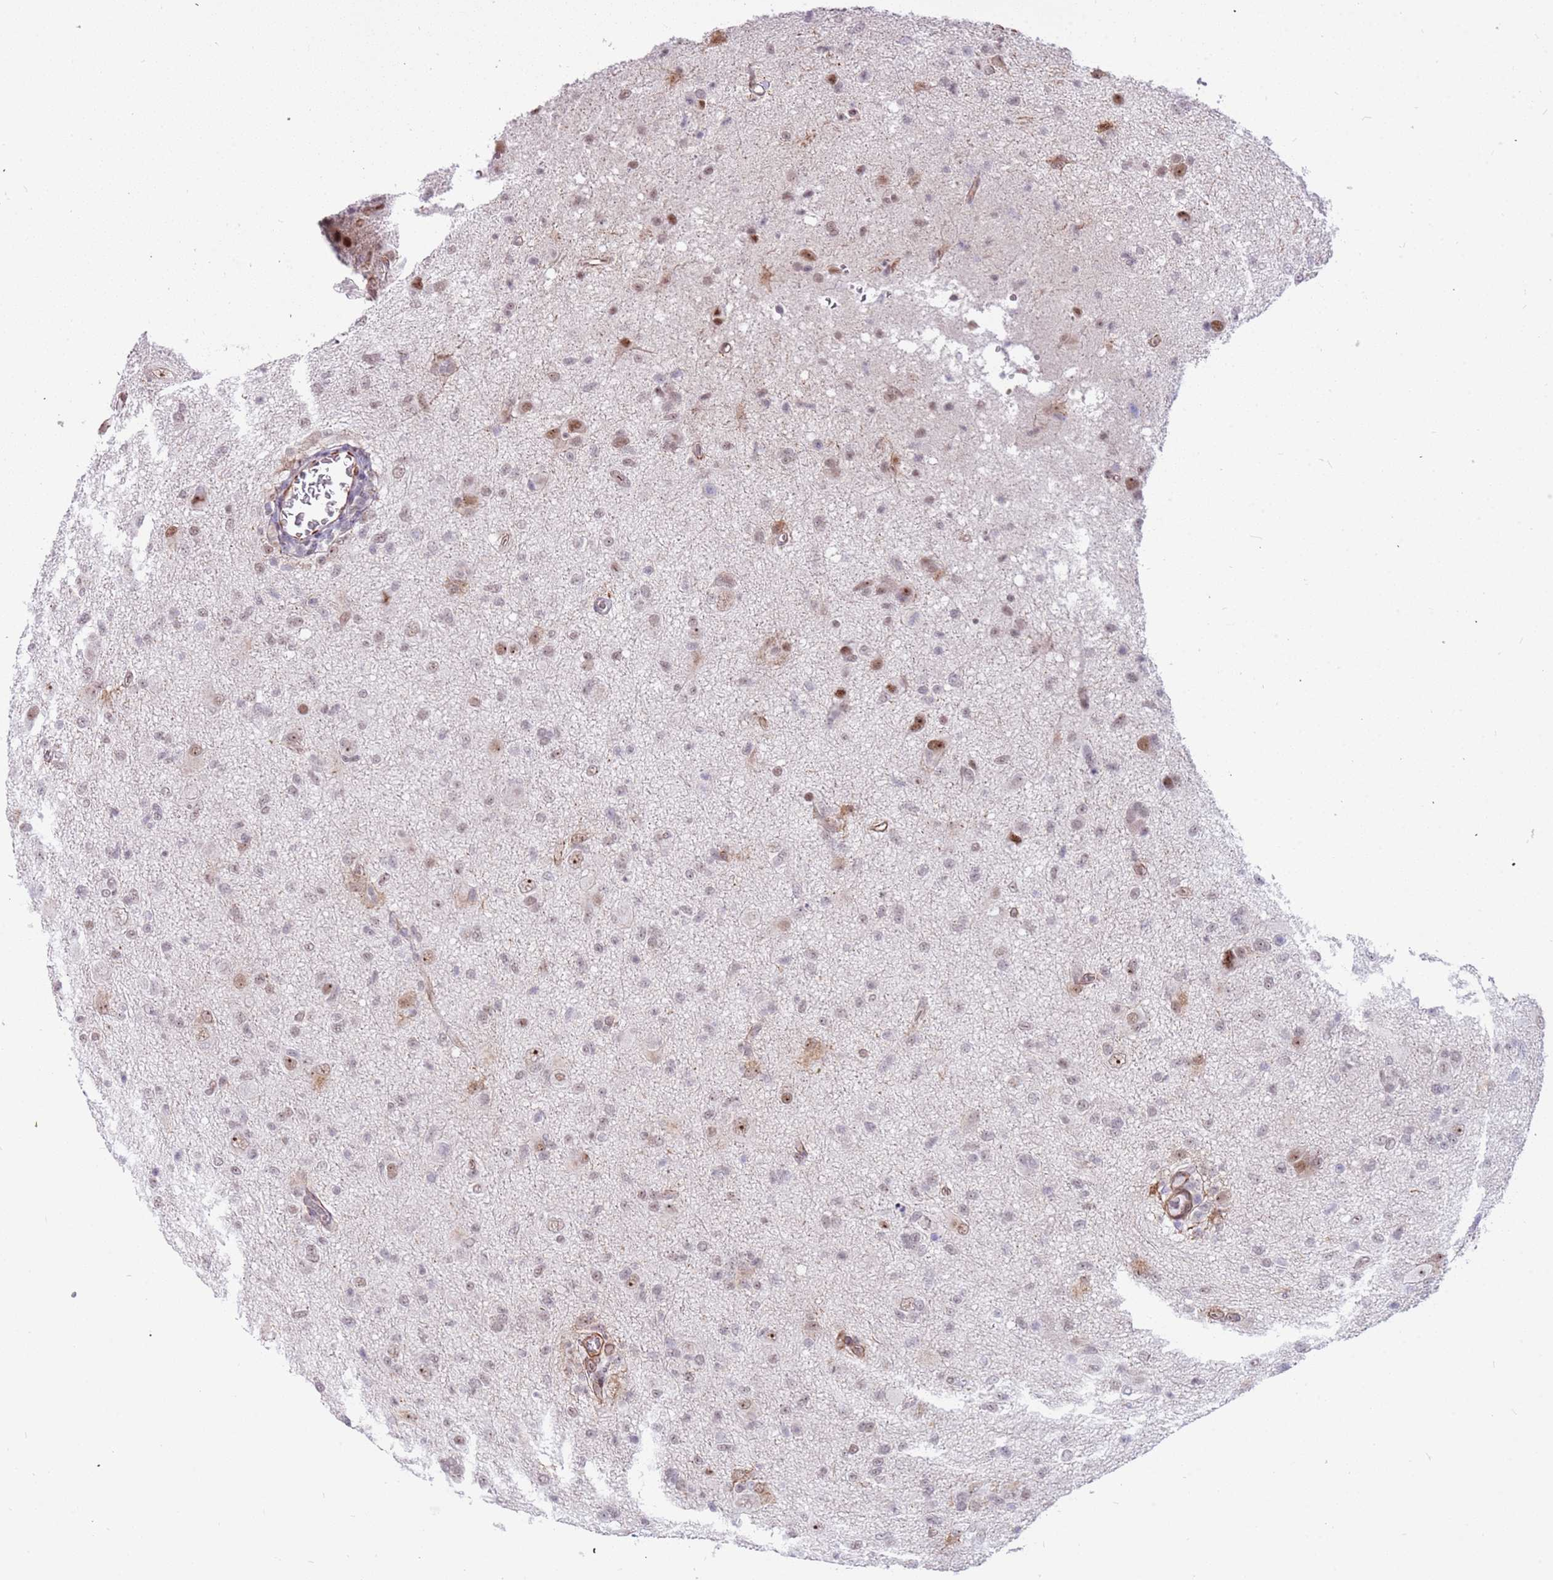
{"staining": {"intensity": "weak", "quantity": "25%-75%", "location": "nuclear"}, "tissue": "glioma", "cell_type": "Tumor cells", "image_type": "cancer", "snomed": [{"axis": "morphology", "description": "Glioma, malignant, High grade"}, {"axis": "topography", "description": "Brain"}], "caption": "Weak nuclear staining is identified in approximately 25%-75% of tumor cells in glioma. (brown staining indicates protein expression, while blue staining denotes nuclei).", "gene": "LRMDA", "patient": {"sex": "female", "age": 57}}